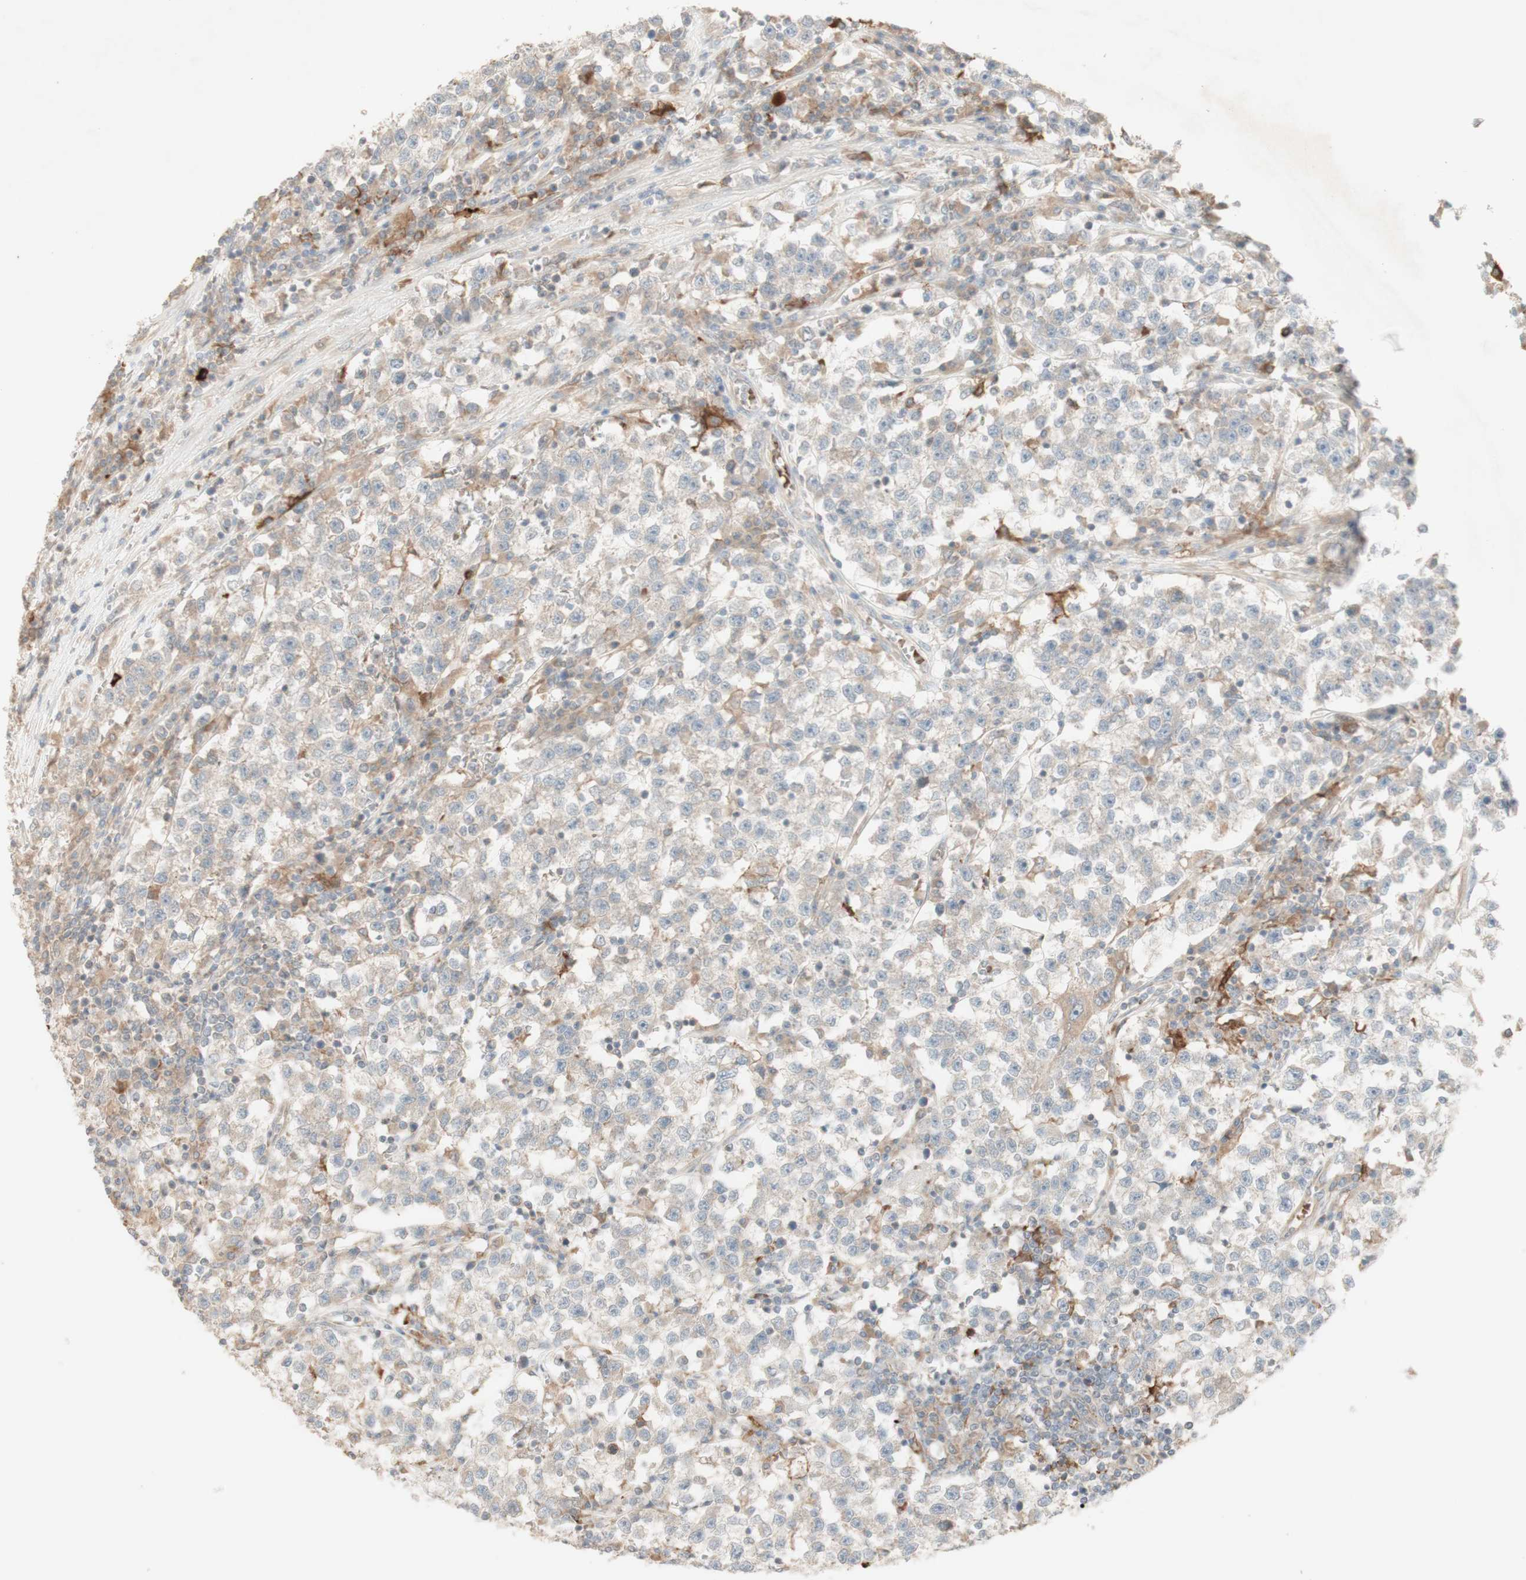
{"staining": {"intensity": "weak", "quantity": "<25%", "location": "cytoplasmic/membranous"}, "tissue": "testis cancer", "cell_type": "Tumor cells", "image_type": "cancer", "snomed": [{"axis": "morphology", "description": "Seminoma, NOS"}, {"axis": "topography", "description": "Testis"}], "caption": "The photomicrograph shows no significant expression in tumor cells of seminoma (testis).", "gene": "PTGER4", "patient": {"sex": "male", "age": 22}}